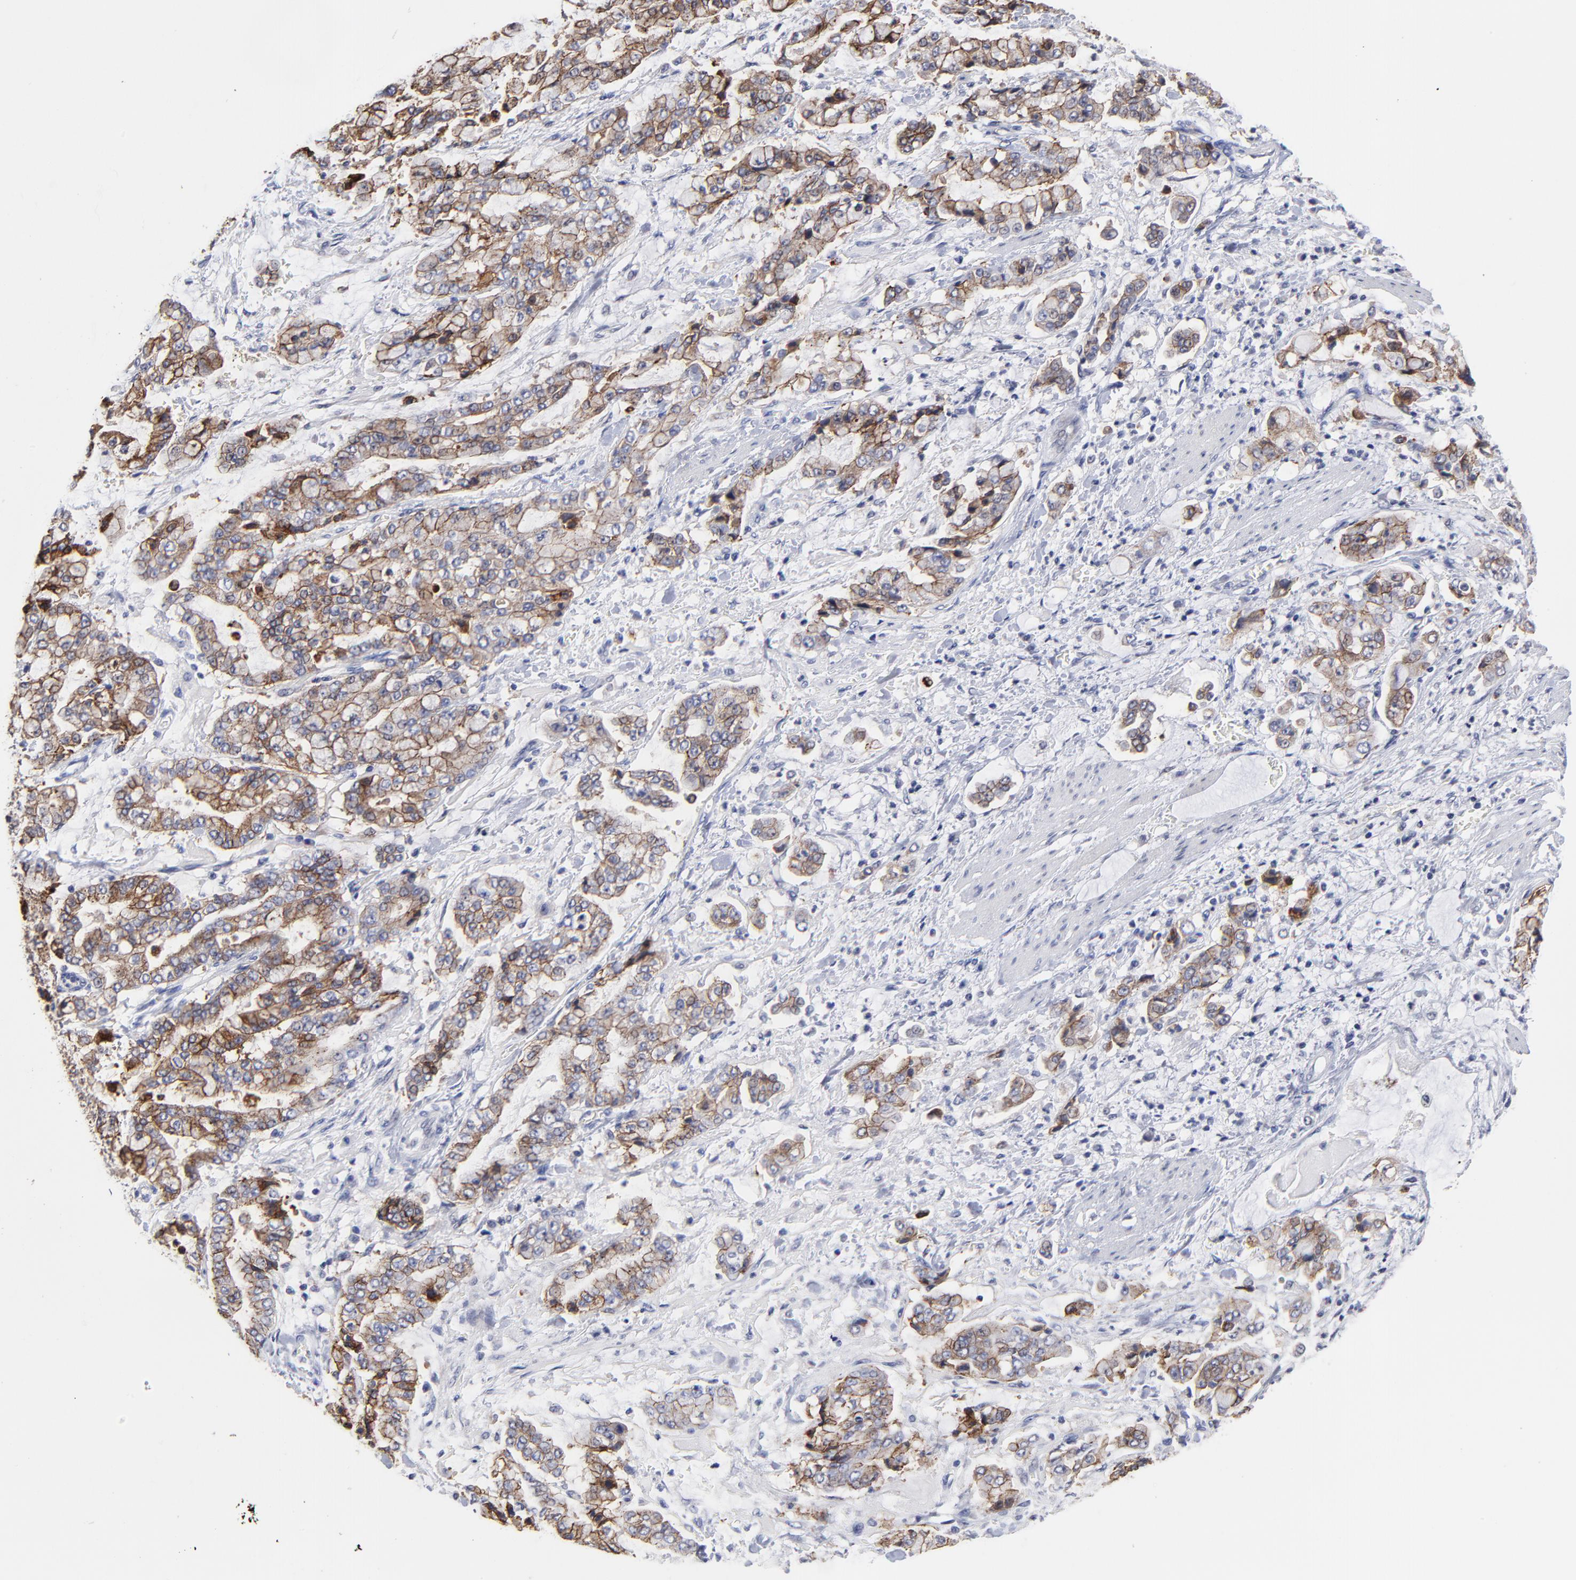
{"staining": {"intensity": "moderate", "quantity": "25%-75%", "location": "cytoplasmic/membranous"}, "tissue": "stomach cancer", "cell_type": "Tumor cells", "image_type": "cancer", "snomed": [{"axis": "morphology", "description": "Normal tissue, NOS"}, {"axis": "morphology", "description": "Adenocarcinoma, NOS"}, {"axis": "topography", "description": "Stomach, upper"}, {"axis": "topography", "description": "Stomach"}], "caption": "The immunohistochemical stain highlights moderate cytoplasmic/membranous staining in tumor cells of adenocarcinoma (stomach) tissue.", "gene": "CXADR", "patient": {"sex": "male", "age": 76}}